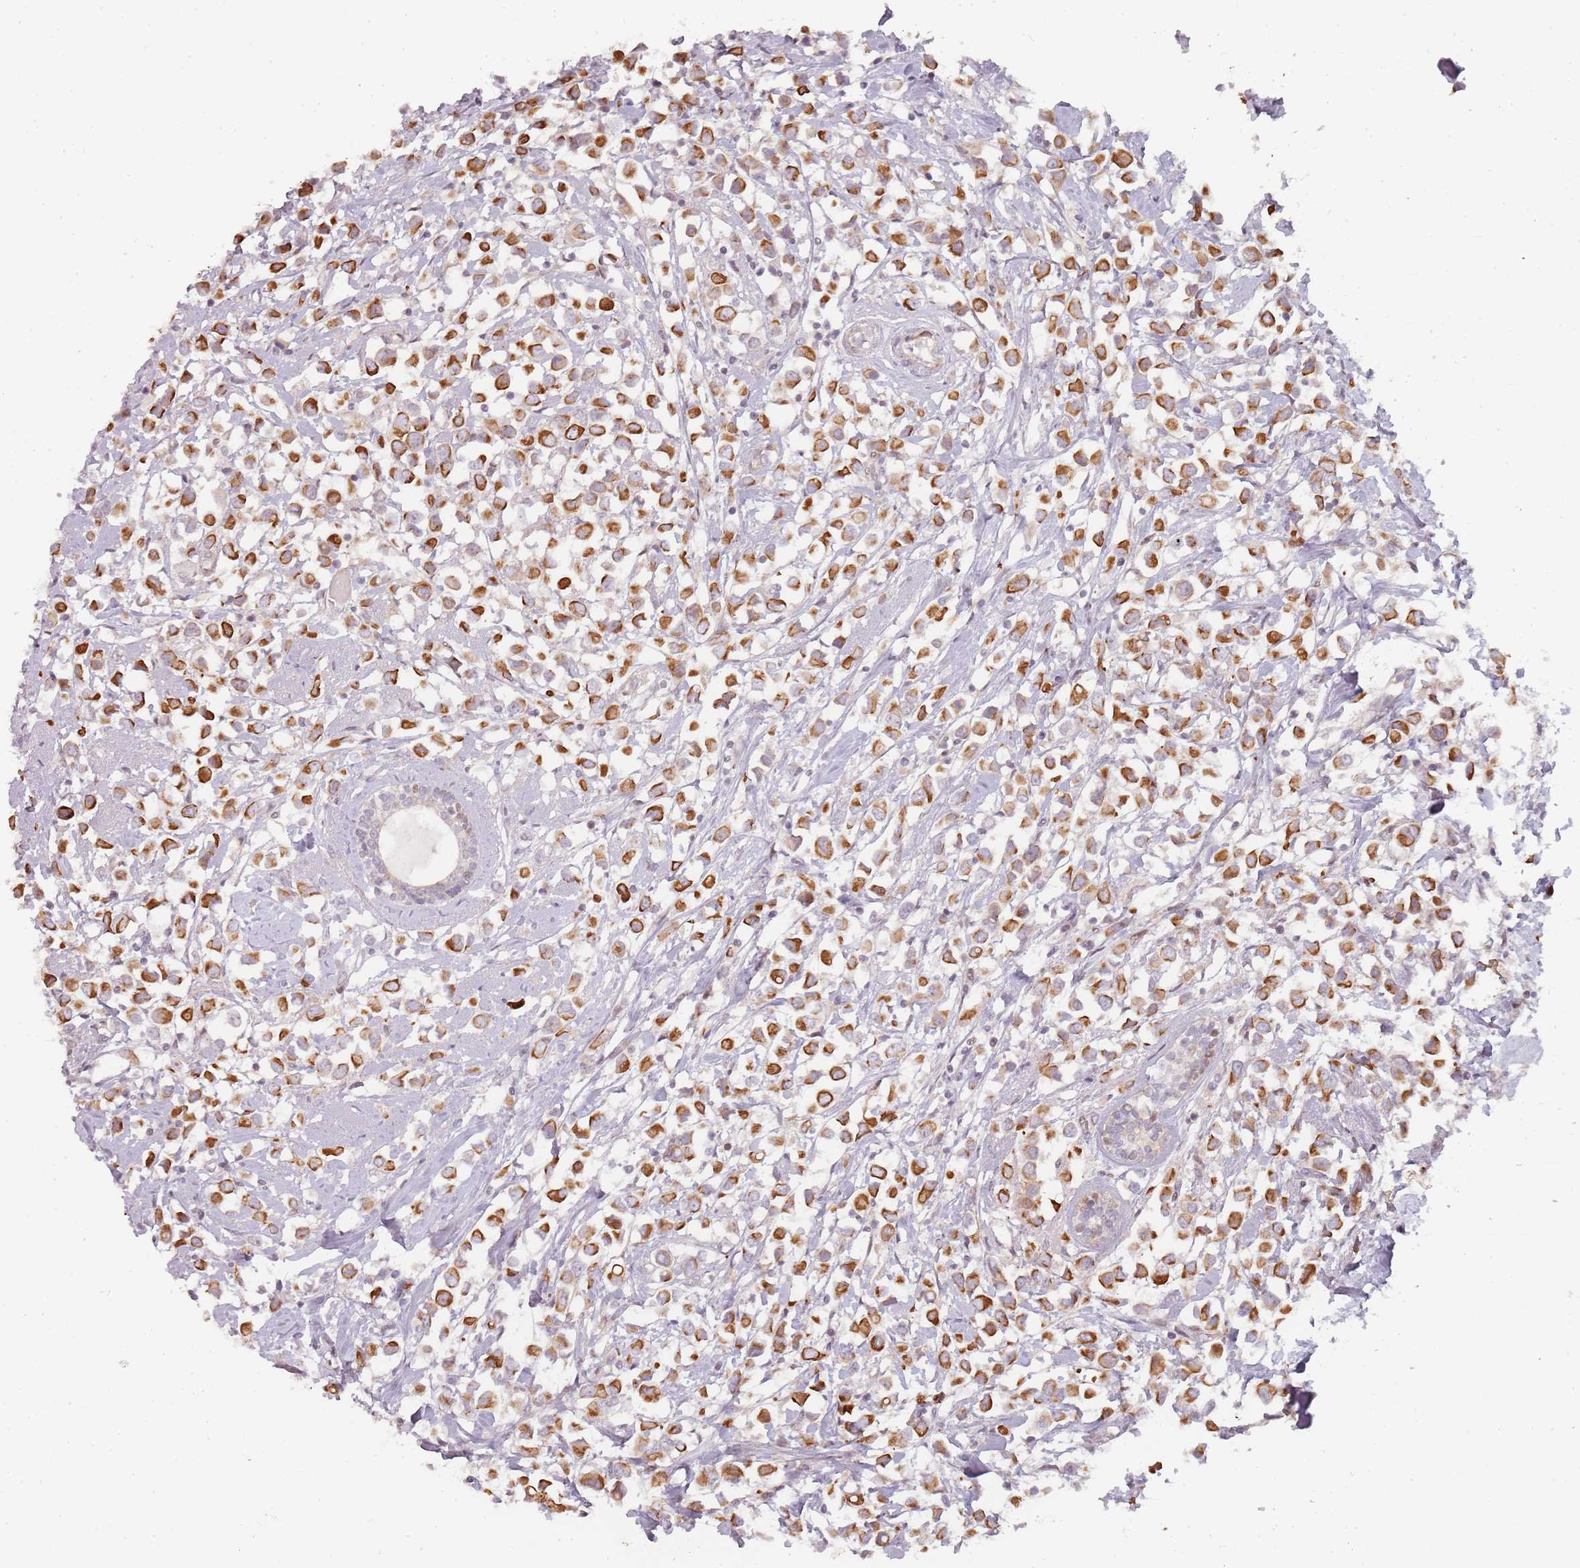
{"staining": {"intensity": "strong", "quantity": ">75%", "location": "cytoplasmic/membranous"}, "tissue": "breast cancer", "cell_type": "Tumor cells", "image_type": "cancer", "snomed": [{"axis": "morphology", "description": "Duct carcinoma"}, {"axis": "topography", "description": "Breast"}], "caption": "Protein staining of breast cancer tissue shows strong cytoplasmic/membranous positivity in about >75% of tumor cells.", "gene": "RPS6KA2", "patient": {"sex": "female", "age": 61}}